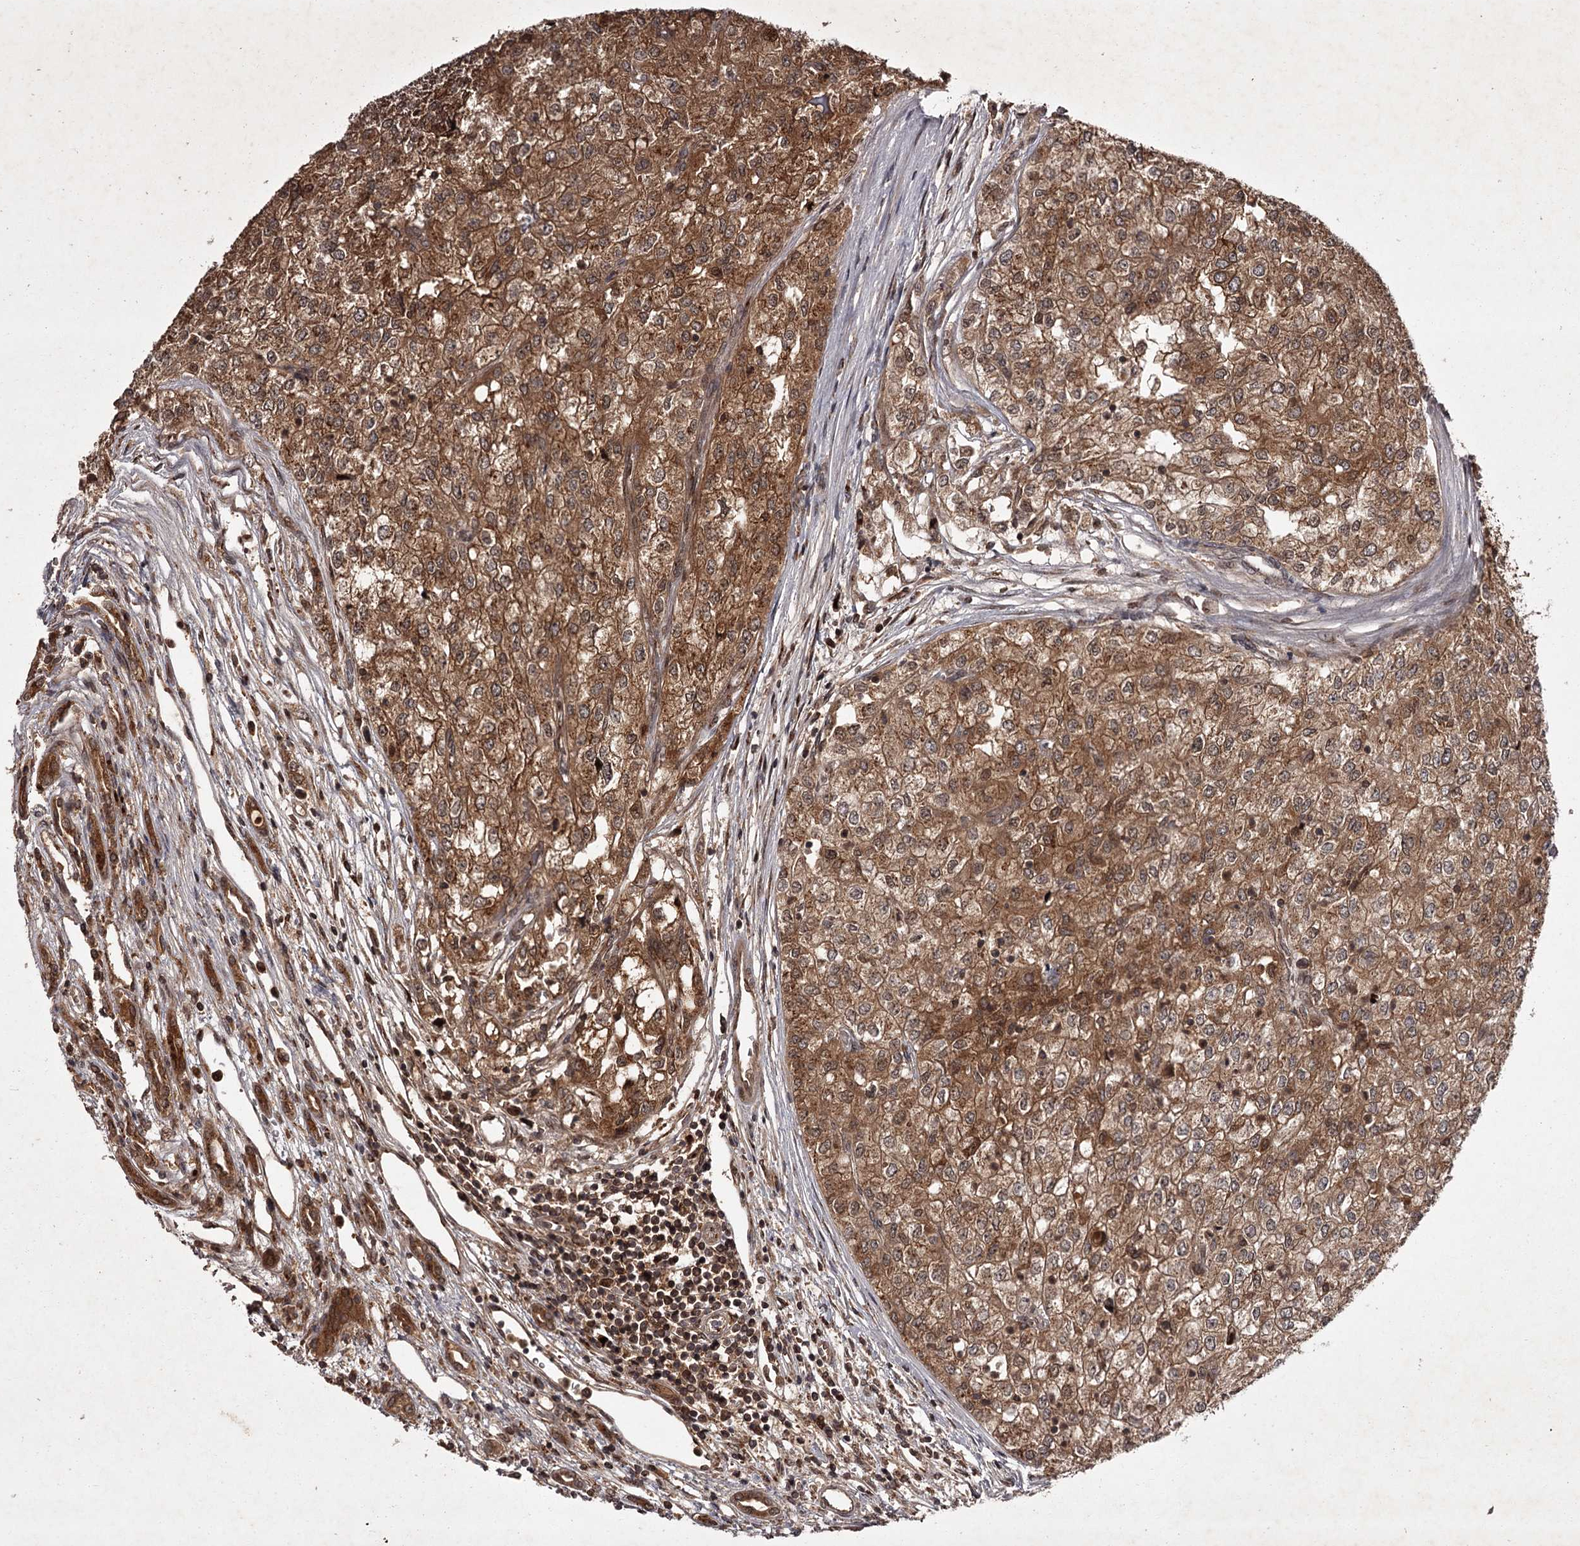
{"staining": {"intensity": "moderate", "quantity": ">75%", "location": "cytoplasmic/membranous"}, "tissue": "renal cancer", "cell_type": "Tumor cells", "image_type": "cancer", "snomed": [{"axis": "morphology", "description": "Adenocarcinoma, NOS"}, {"axis": "topography", "description": "Kidney"}], "caption": "High-magnification brightfield microscopy of renal adenocarcinoma stained with DAB (3,3'-diaminobenzidine) (brown) and counterstained with hematoxylin (blue). tumor cells exhibit moderate cytoplasmic/membranous staining is appreciated in approximately>75% of cells.", "gene": "TBC1D23", "patient": {"sex": "female", "age": 54}}